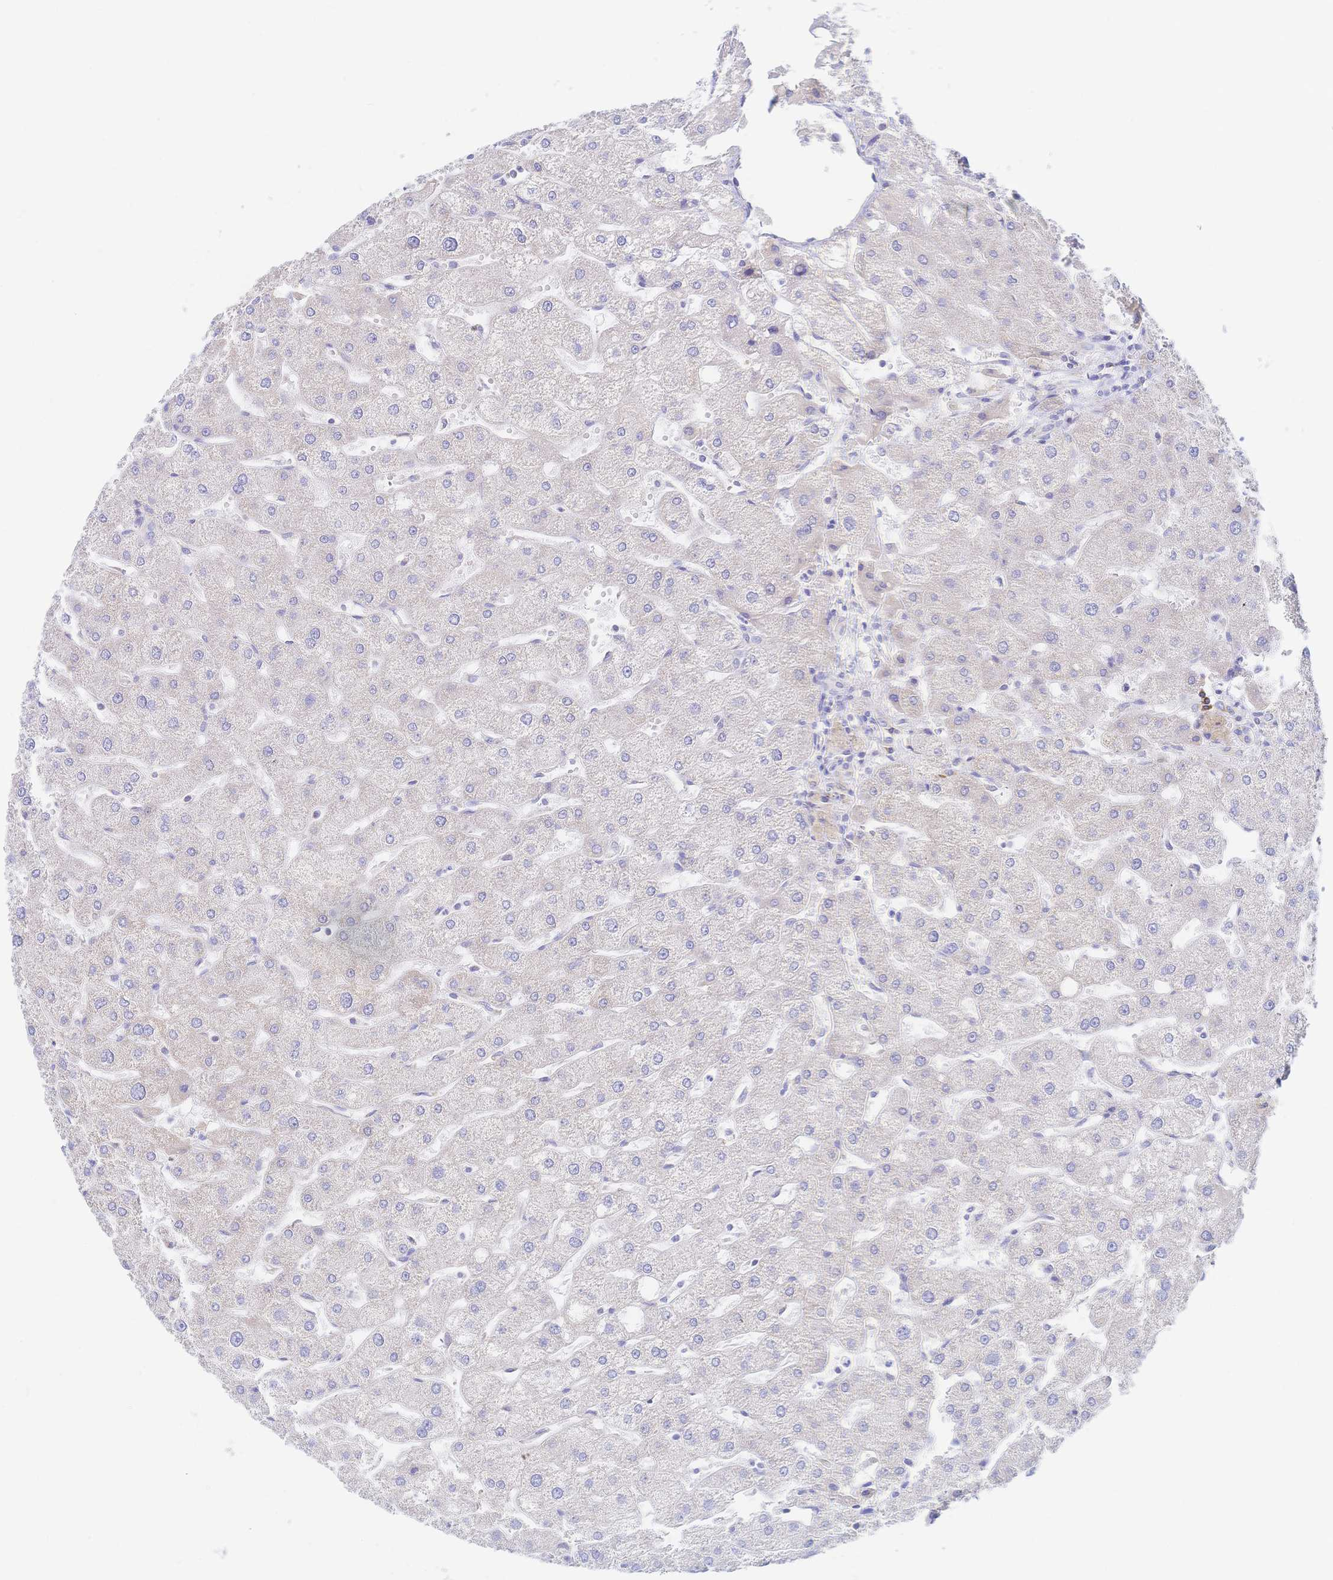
{"staining": {"intensity": "negative", "quantity": "none", "location": "none"}, "tissue": "liver", "cell_type": "Cholangiocytes", "image_type": "normal", "snomed": [{"axis": "morphology", "description": "Normal tissue, NOS"}, {"axis": "topography", "description": "Liver"}], "caption": "DAB immunohistochemical staining of normal liver displays no significant positivity in cholangiocytes.", "gene": "SYNGR4", "patient": {"sex": "male", "age": 67}}